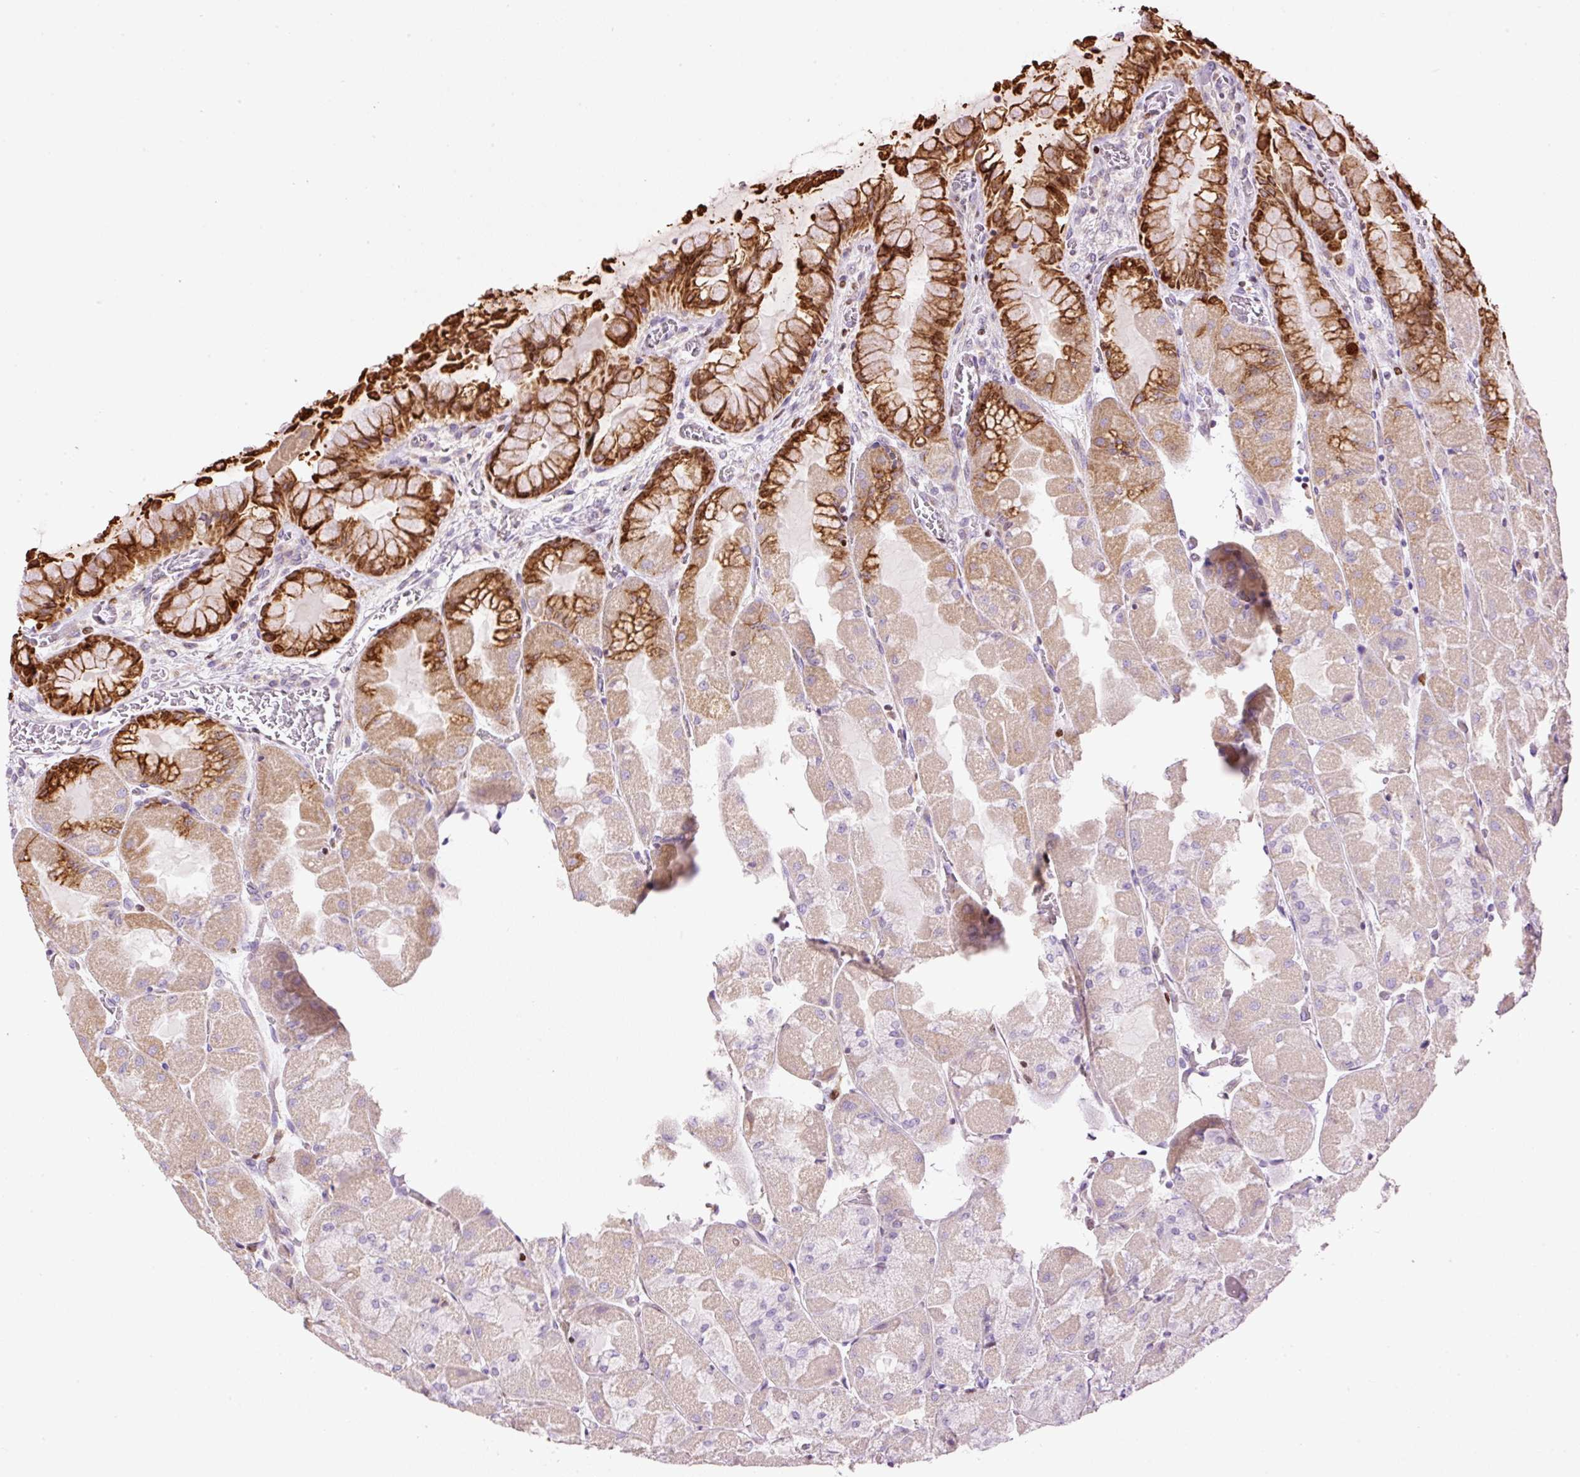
{"staining": {"intensity": "strong", "quantity": "25%-75%", "location": "cytoplasmic/membranous,nuclear"}, "tissue": "stomach", "cell_type": "Glandular cells", "image_type": "normal", "snomed": [{"axis": "morphology", "description": "Normal tissue, NOS"}, {"axis": "topography", "description": "Stomach"}], "caption": "Glandular cells reveal high levels of strong cytoplasmic/membranous,nuclear expression in approximately 25%-75% of cells in normal human stomach. (IHC, brightfield microscopy, high magnification).", "gene": "TMEM8B", "patient": {"sex": "female", "age": 61}}